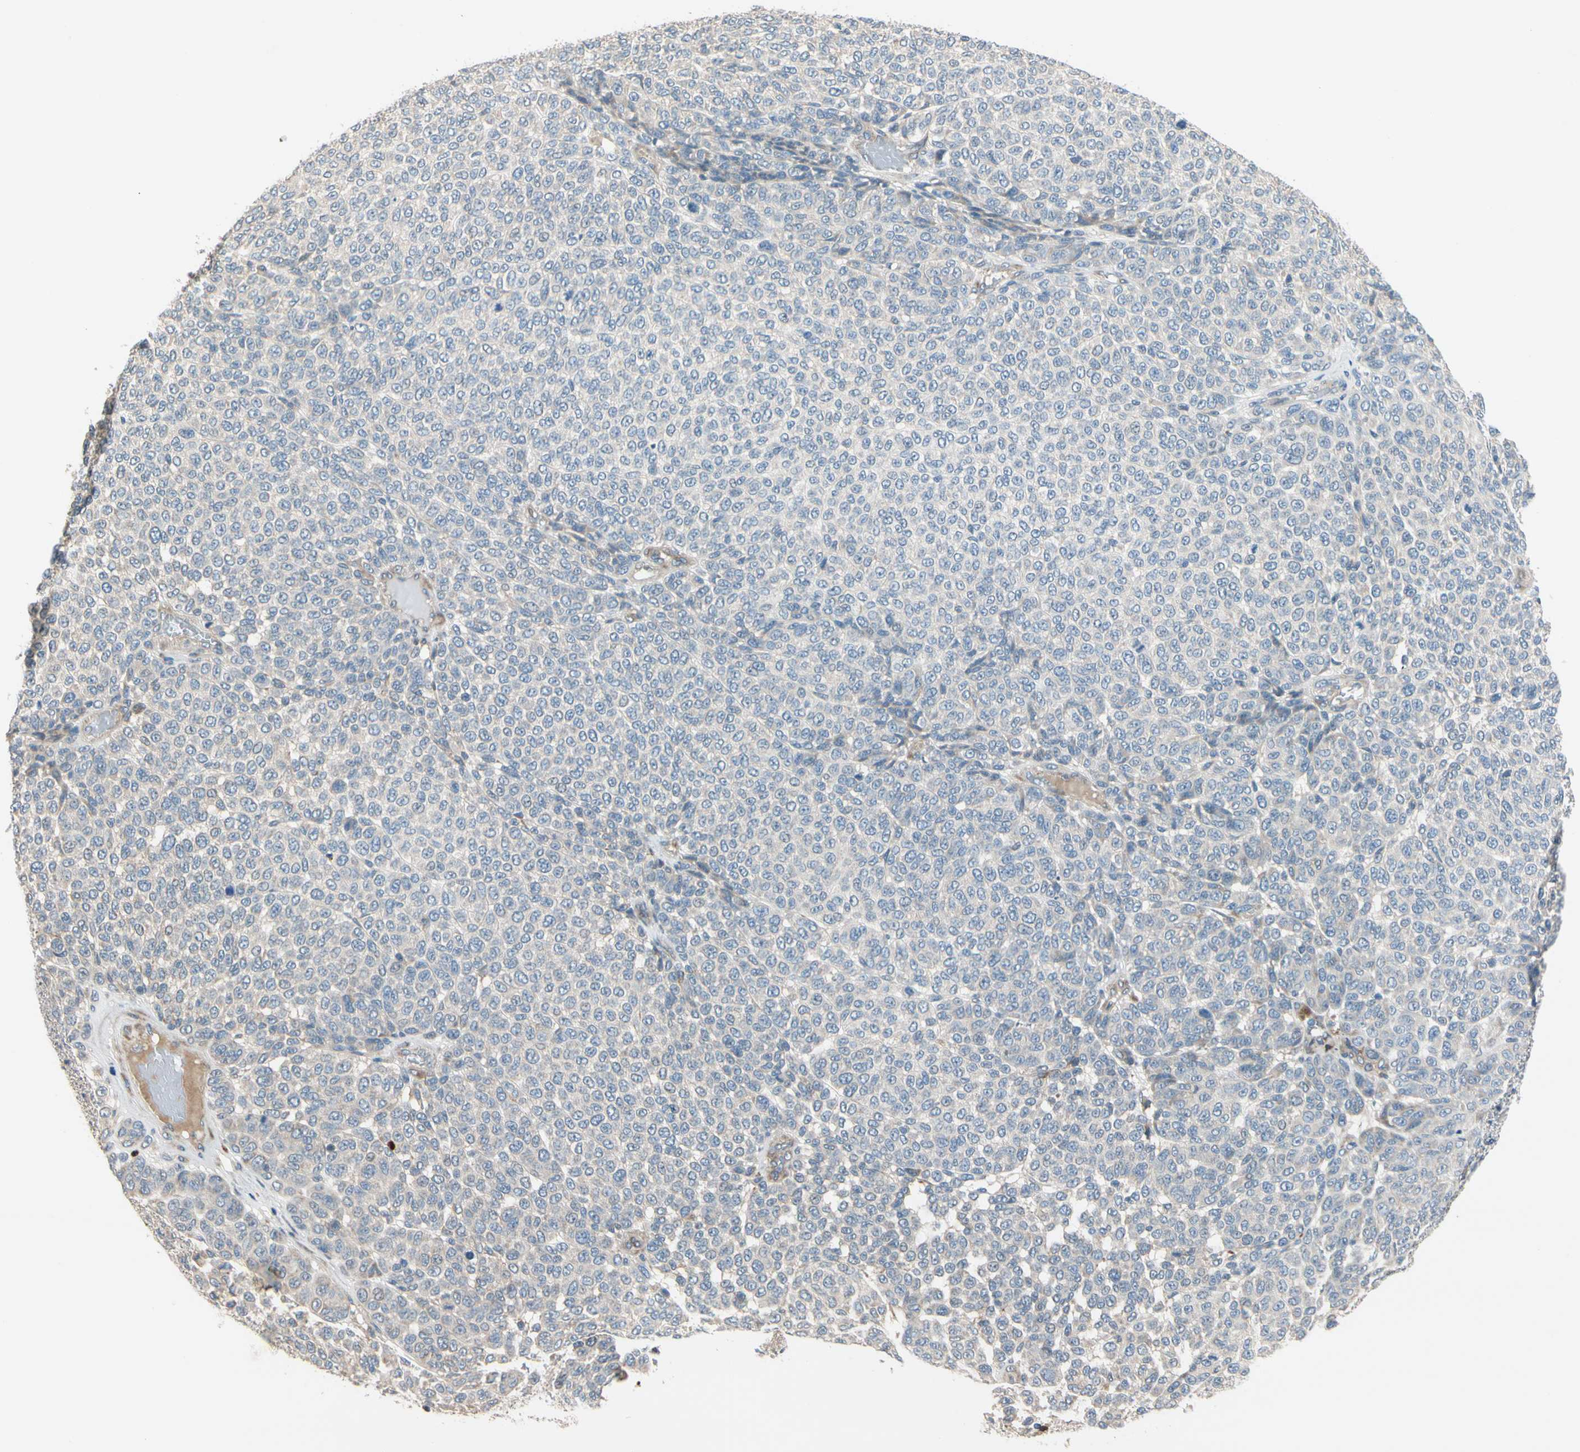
{"staining": {"intensity": "negative", "quantity": "none", "location": "none"}, "tissue": "melanoma", "cell_type": "Tumor cells", "image_type": "cancer", "snomed": [{"axis": "morphology", "description": "Malignant melanoma, NOS"}, {"axis": "topography", "description": "Skin"}], "caption": "Histopathology image shows no significant protein staining in tumor cells of malignant melanoma.", "gene": "SIGLEC5", "patient": {"sex": "male", "age": 59}}